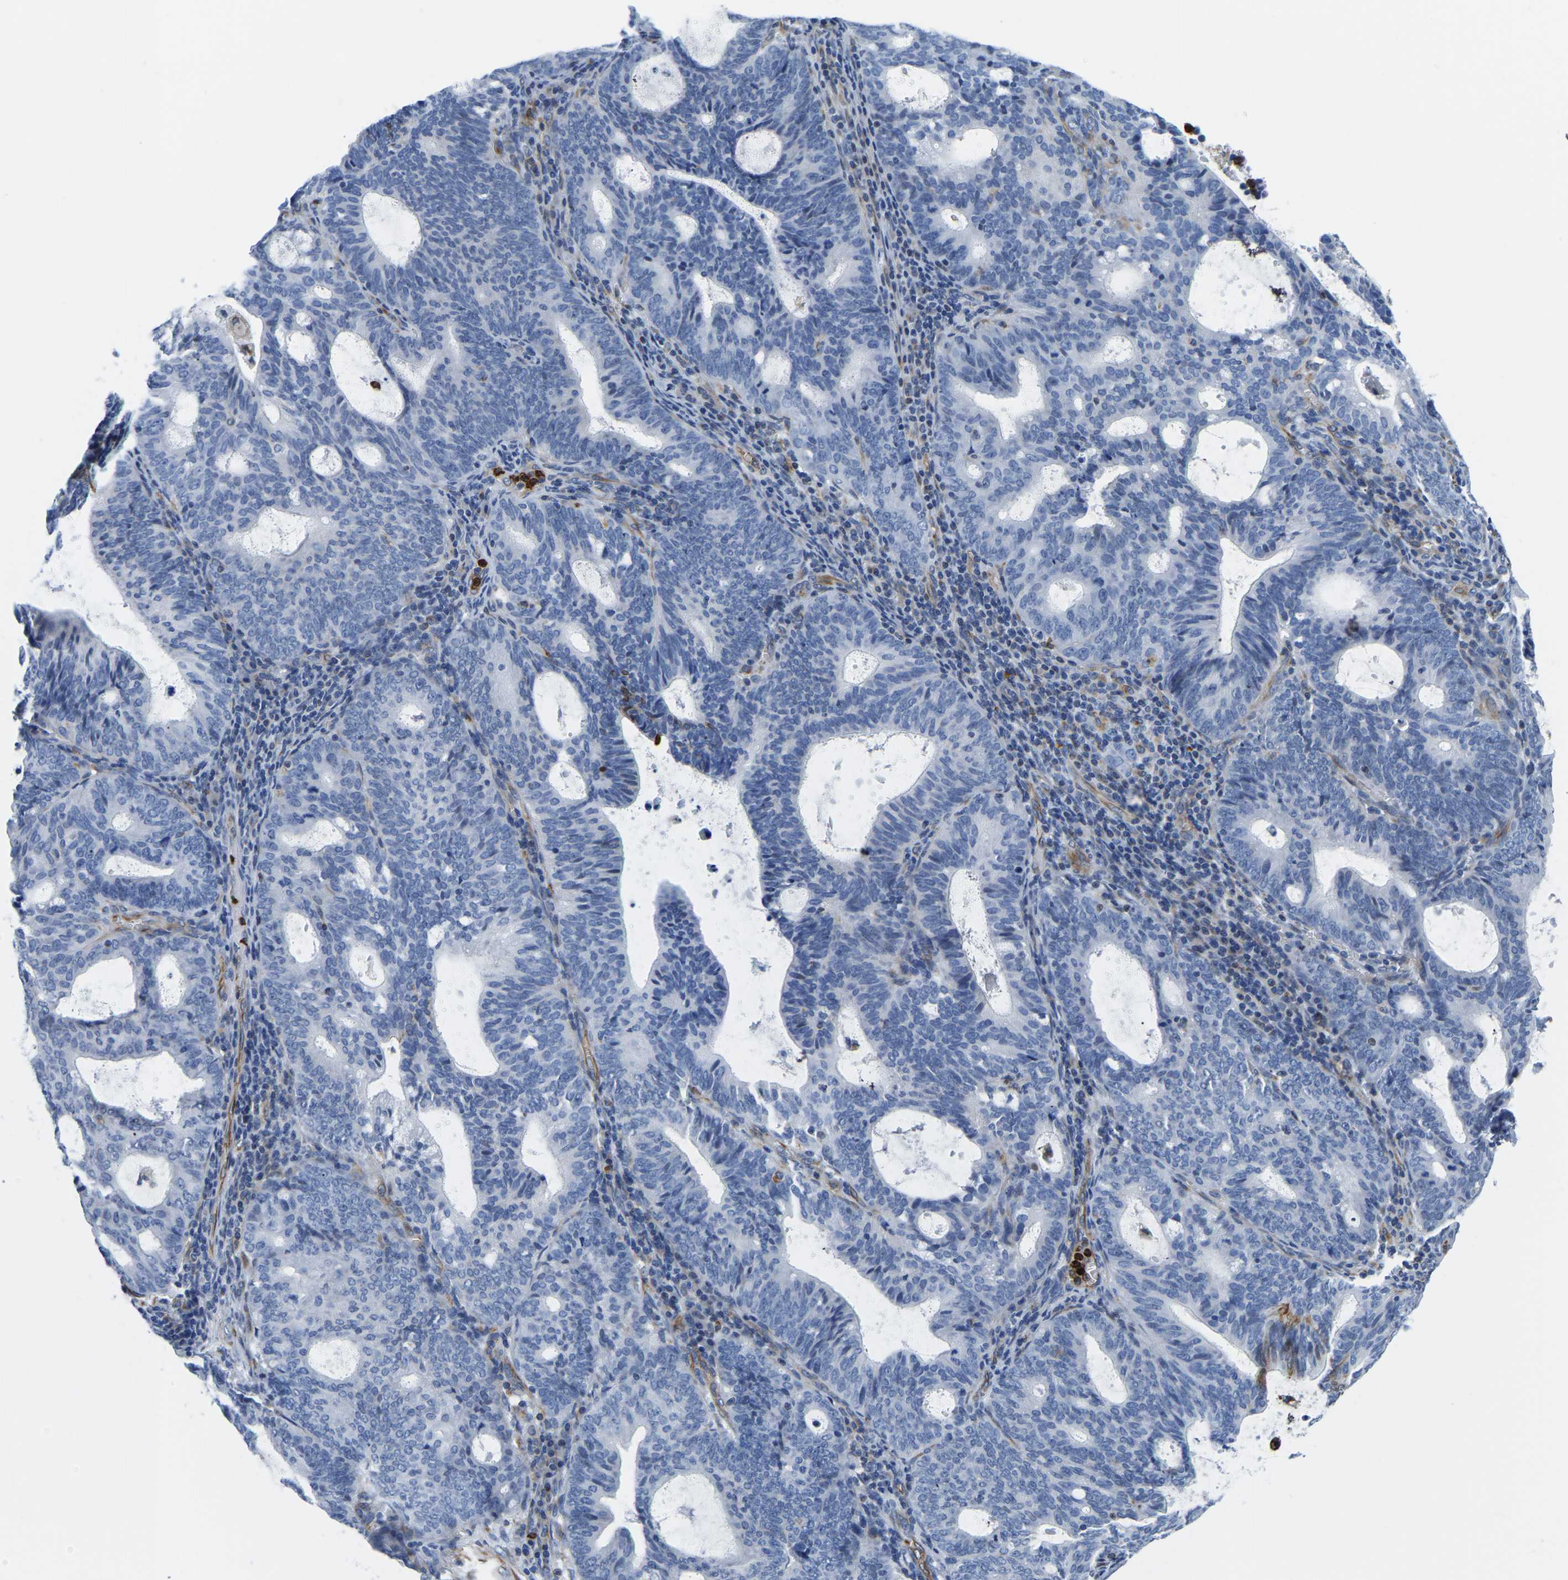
{"staining": {"intensity": "negative", "quantity": "none", "location": "none"}, "tissue": "endometrial cancer", "cell_type": "Tumor cells", "image_type": "cancer", "snomed": [{"axis": "morphology", "description": "Adenocarcinoma, NOS"}, {"axis": "topography", "description": "Uterus"}], "caption": "A photomicrograph of human adenocarcinoma (endometrial) is negative for staining in tumor cells.", "gene": "MS4A3", "patient": {"sex": "female", "age": 83}}